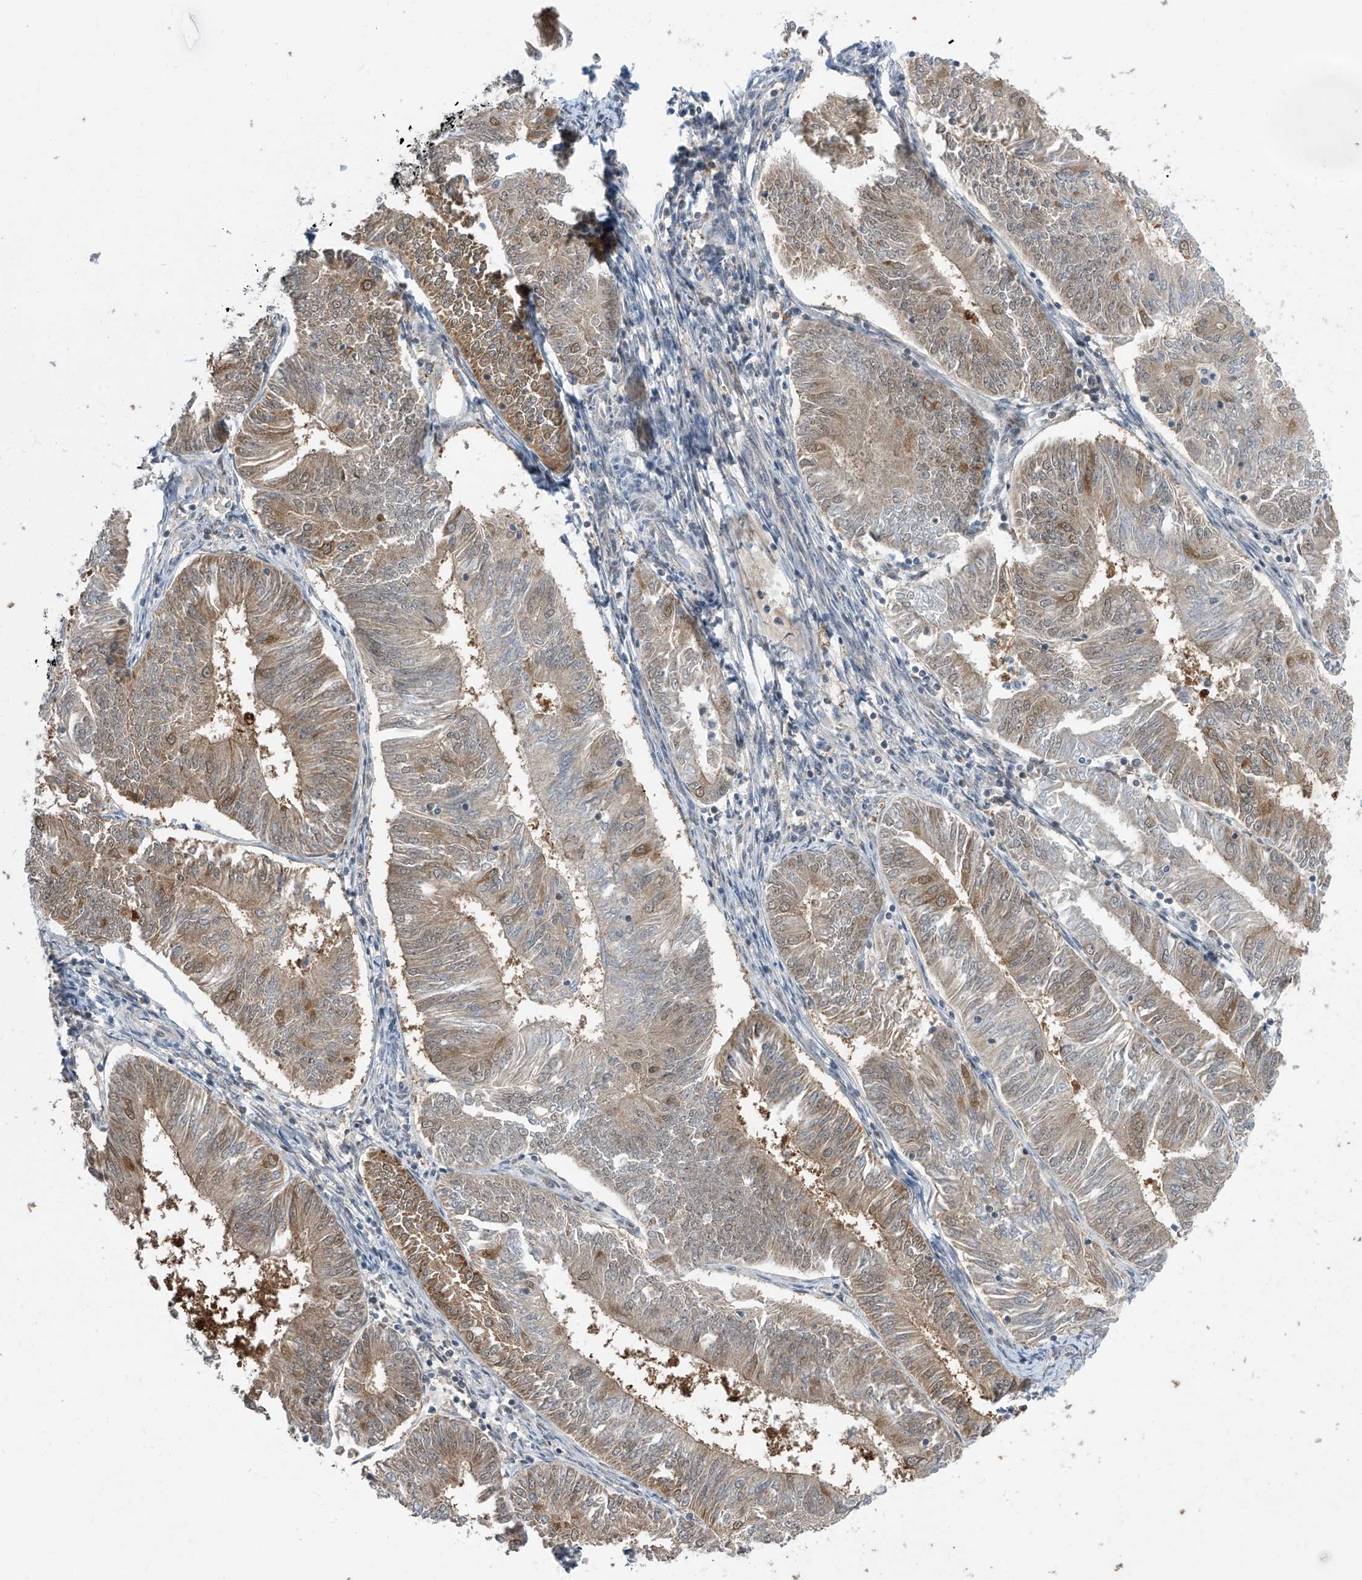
{"staining": {"intensity": "moderate", "quantity": "25%-75%", "location": "cytoplasmic/membranous"}, "tissue": "endometrial cancer", "cell_type": "Tumor cells", "image_type": "cancer", "snomed": [{"axis": "morphology", "description": "Adenocarcinoma, NOS"}, {"axis": "topography", "description": "Endometrium"}], "caption": "About 25%-75% of tumor cells in endometrial cancer show moderate cytoplasmic/membranous protein staining as visualized by brown immunohistochemical staining.", "gene": "TTC38", "patient": {"sex": "female", "age": 58}}